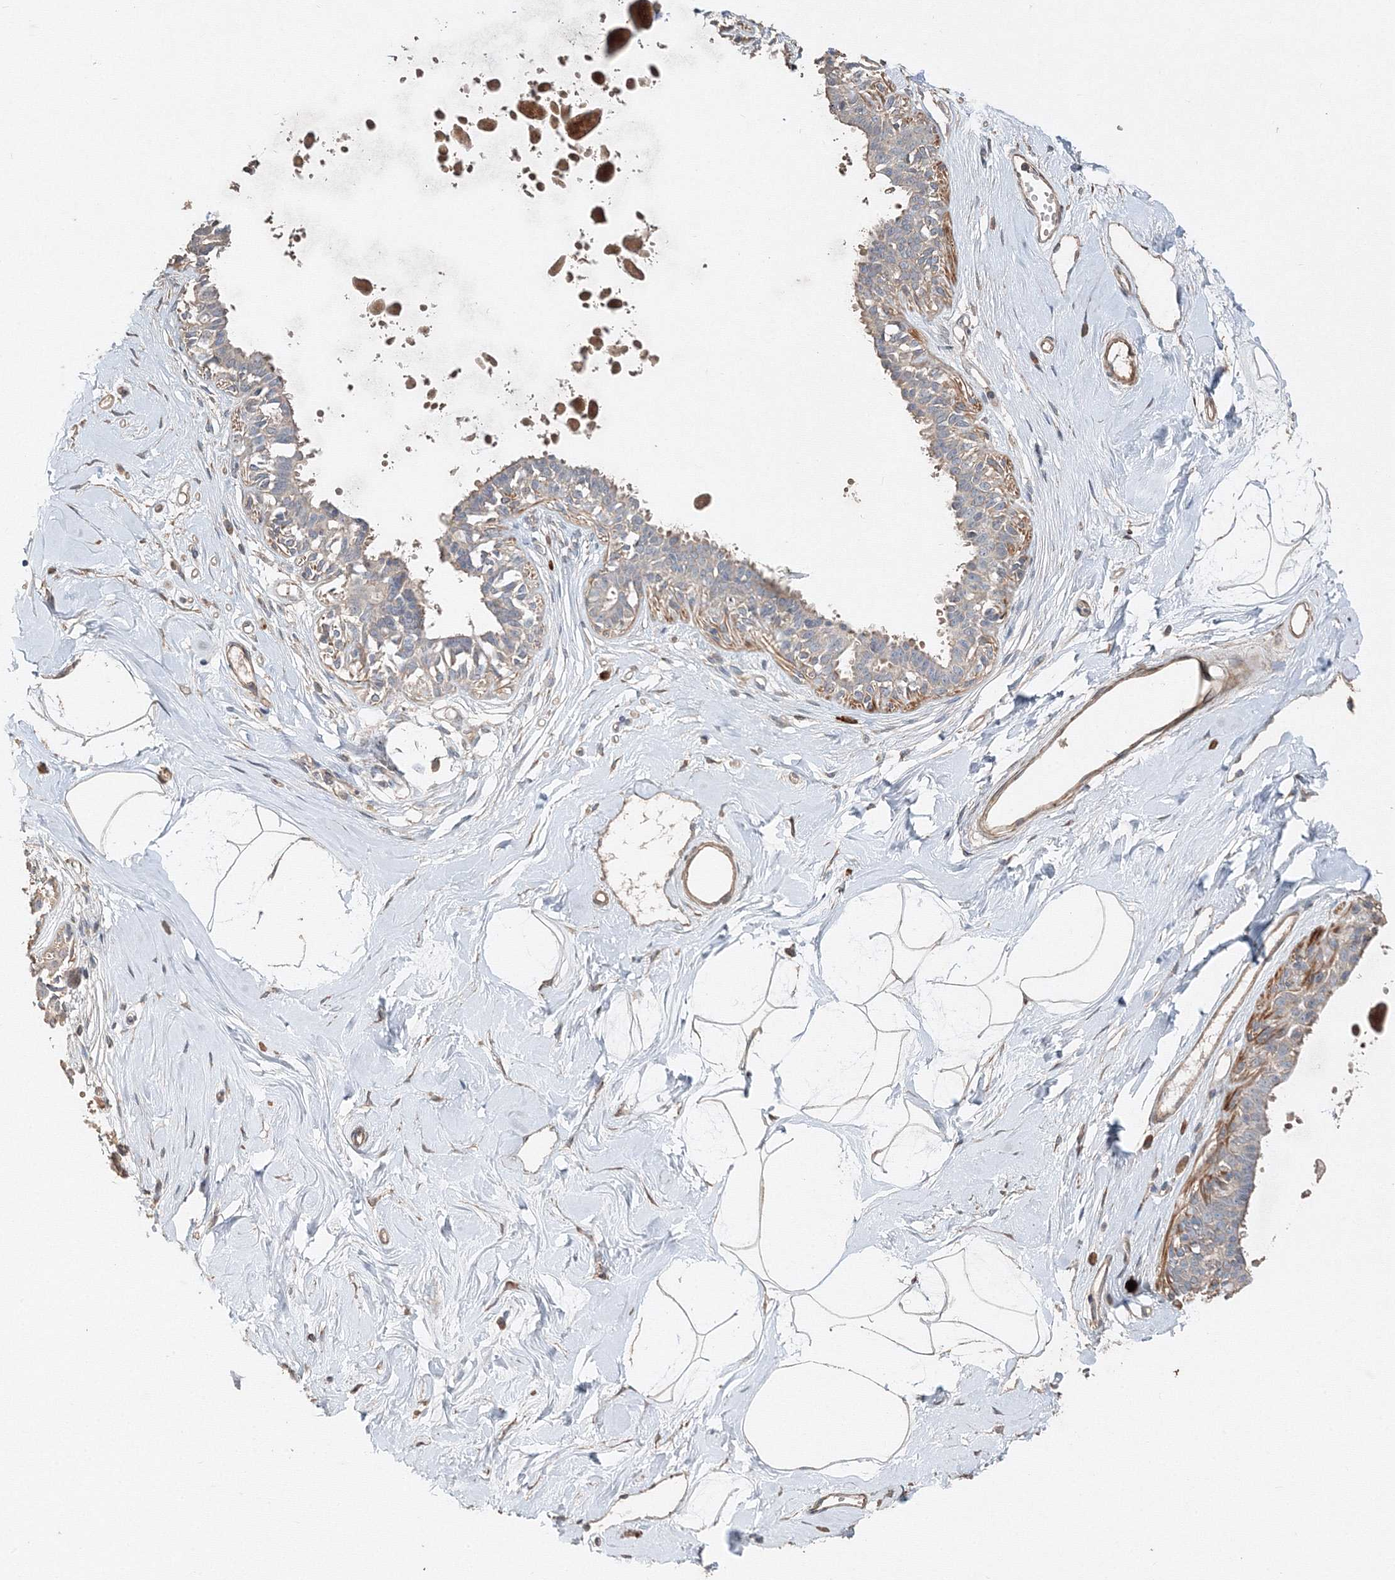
{"staining": {"intensity": "negative", "quantity": "none", "location": "none"}, "tissue": "breast", "cell_type": "Adipocytes", "image_type": "normal", "snomed": [{"axis": "morphology", "description": "Normal tissue, NOS"}, {"axis": "topography", "description": "Breast"}], "caption": "DAB immunohistochemical staining of unremarkable human breast demonstrates no significant expression in adipocytes.", "gene": "NALF2", "patient": {"sex": "female", "age": 45}}